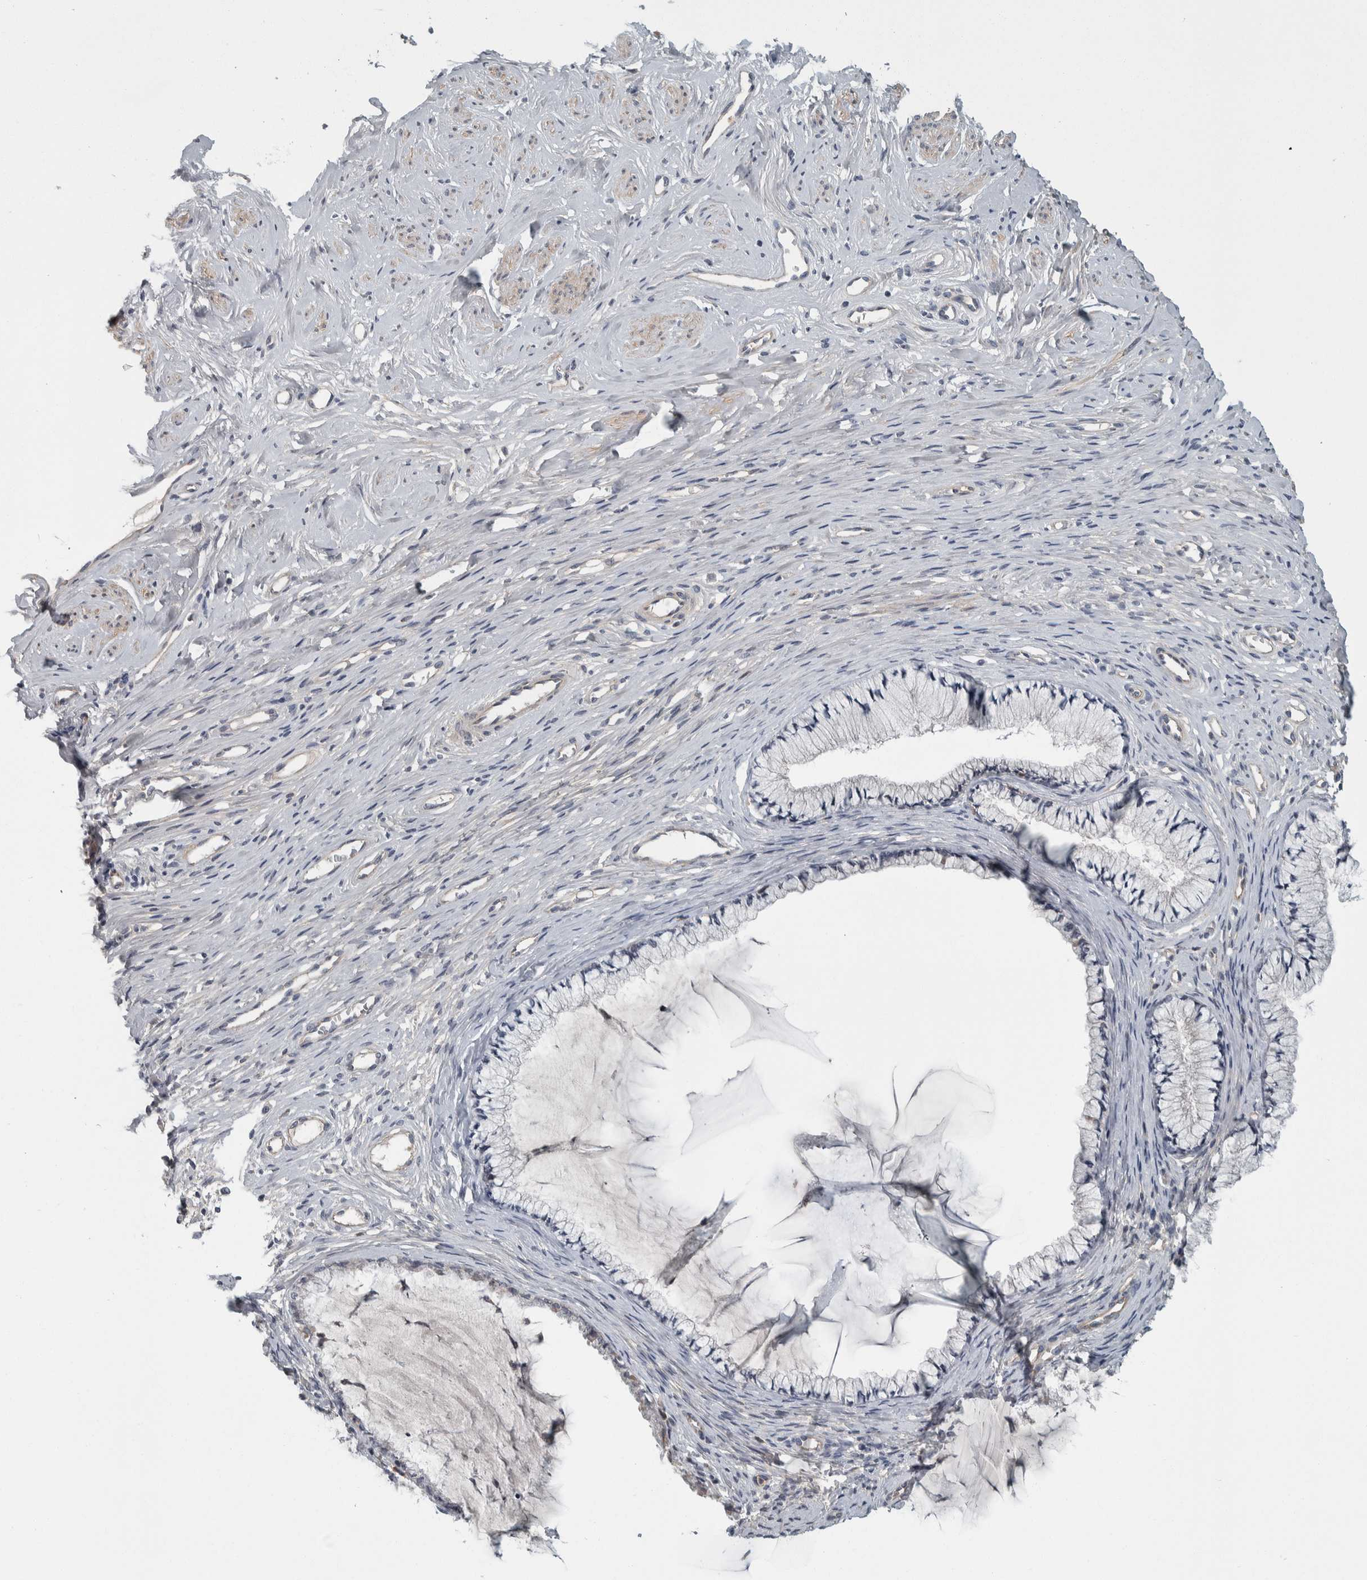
{"staining": {"intensity": "negative", "quantity": "none", "location": "none"}, "tissue": "cervix", "cell_type": "Glandular cells", "image_type": "normal", "snomed": [{"axis": "morphology", "description": "Normal tissue, NOS"}, {"axis": "topography", "description": "Cervix"}], "caption": "A micrograph of human cervix is negative for staining in glandular cells.", "gene": "KCNJ3", "patient": {"sex": "female", "age": 77}}